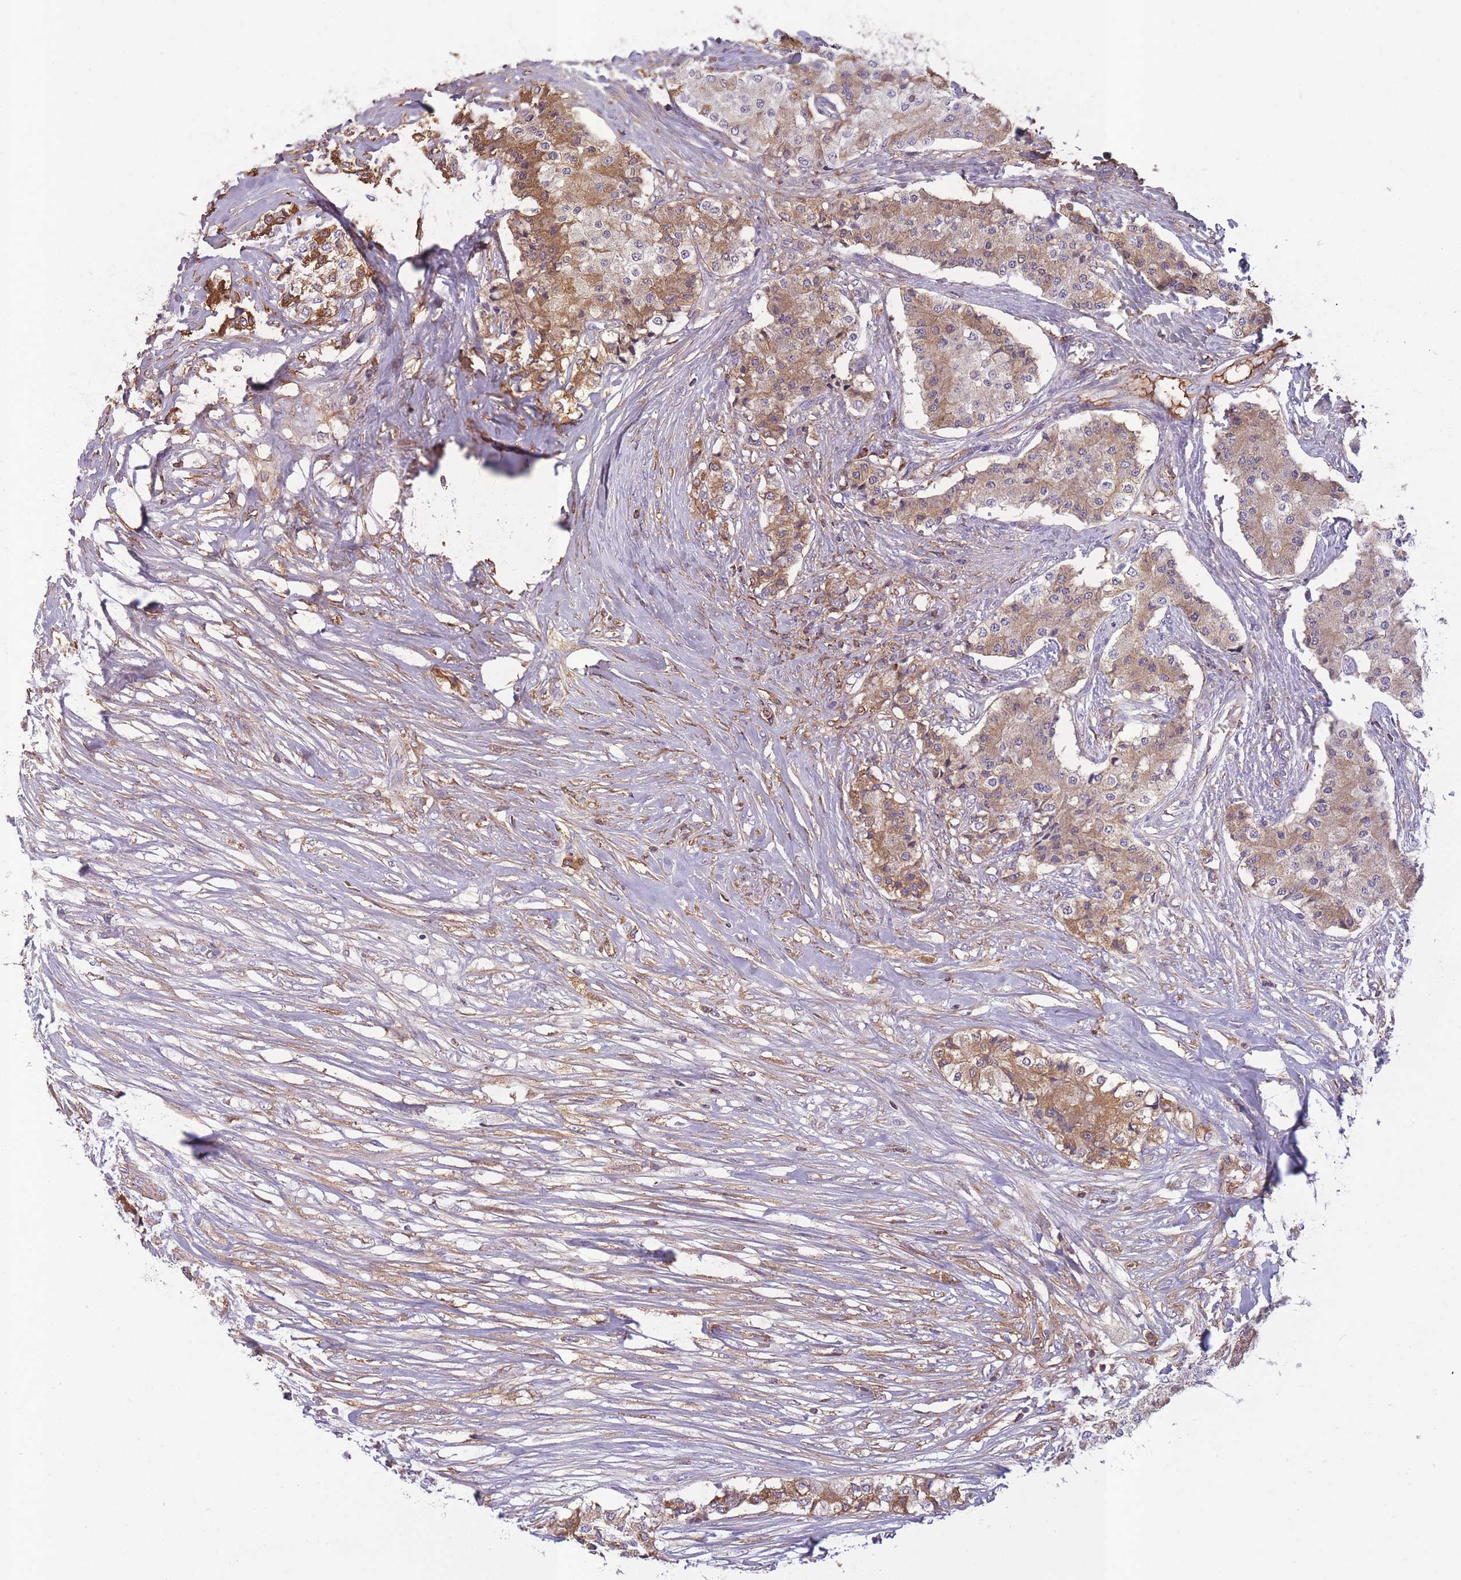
{"staining": {"intensity": "weak", "quantity": "25%-75%", "location": "cytoplasmic/membranous"}, "tissue": "carcinoid", "cell_type": "Tumor cells", "image_type": "cancer", "snomed": [{"axis": "morphology", "description": "Carcinoid, malignant, NOS"}, {"axis": "topography", "description": "Colon"}], "caption": "IHC histopathology image of neoplastic tissue: human carcinoid stained using IHC exhibits low levels of weak protein expression localized specifically in the cytoplasmic/membranous of tumor cells, appearing as a cytoplasmic/membranous brown color.", "gene": "KAT2A", "patient": {"sex": "female", "age": 52}}